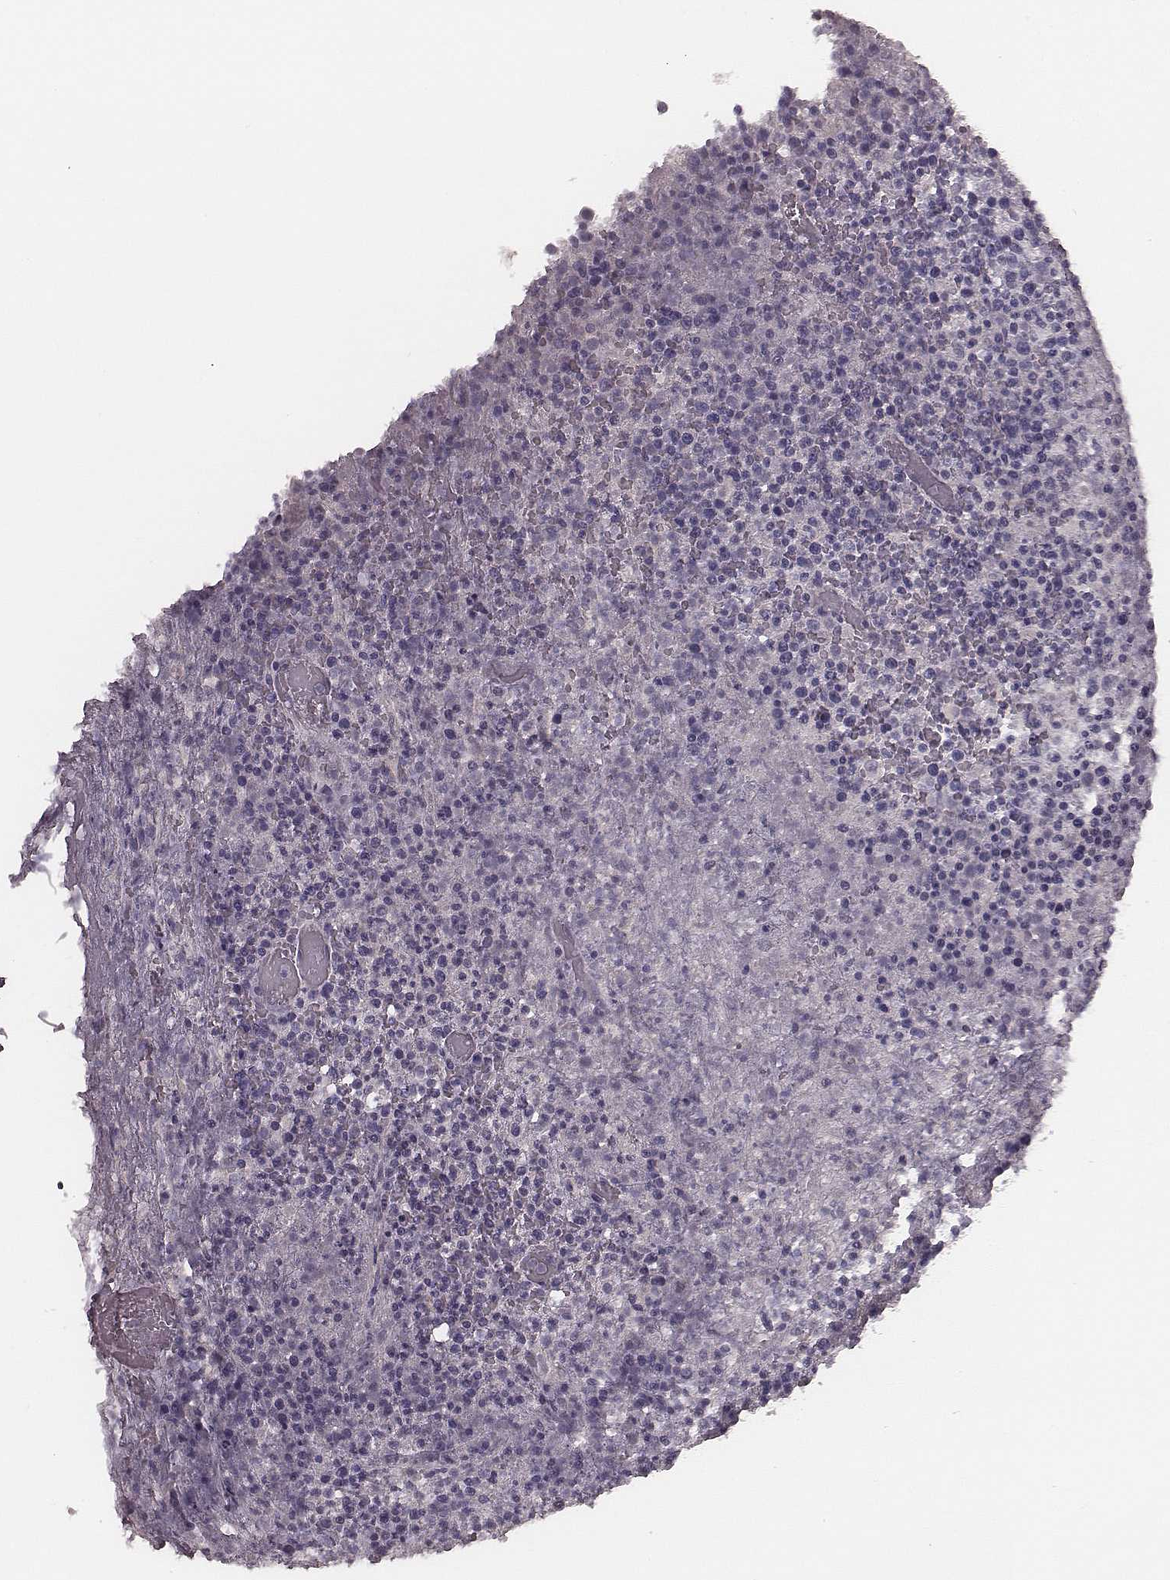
{"staining": {"intensity": "negative", "quantity": "none", "location": "none"}, "tissue": "lymphoma", "cell_type": "Tumor cells", "image_type": "cancer", "snomed": [{"axis": "morphology", "description": "Malignant lymphoma, non-Hodgkin's type, High grade"}, {"axis": "topography", "description": "Lymph node"}], "caption": "Histopathology image shows no significant protein expression in tumor cells of lymphoma. Brightfield microscopy of immunohistochemistry stained with DAB (brown) and hematoxylin (blue), captured at high magnification.", "gene": "ZP4", "patient": {"sex": "male", "age": 13}}